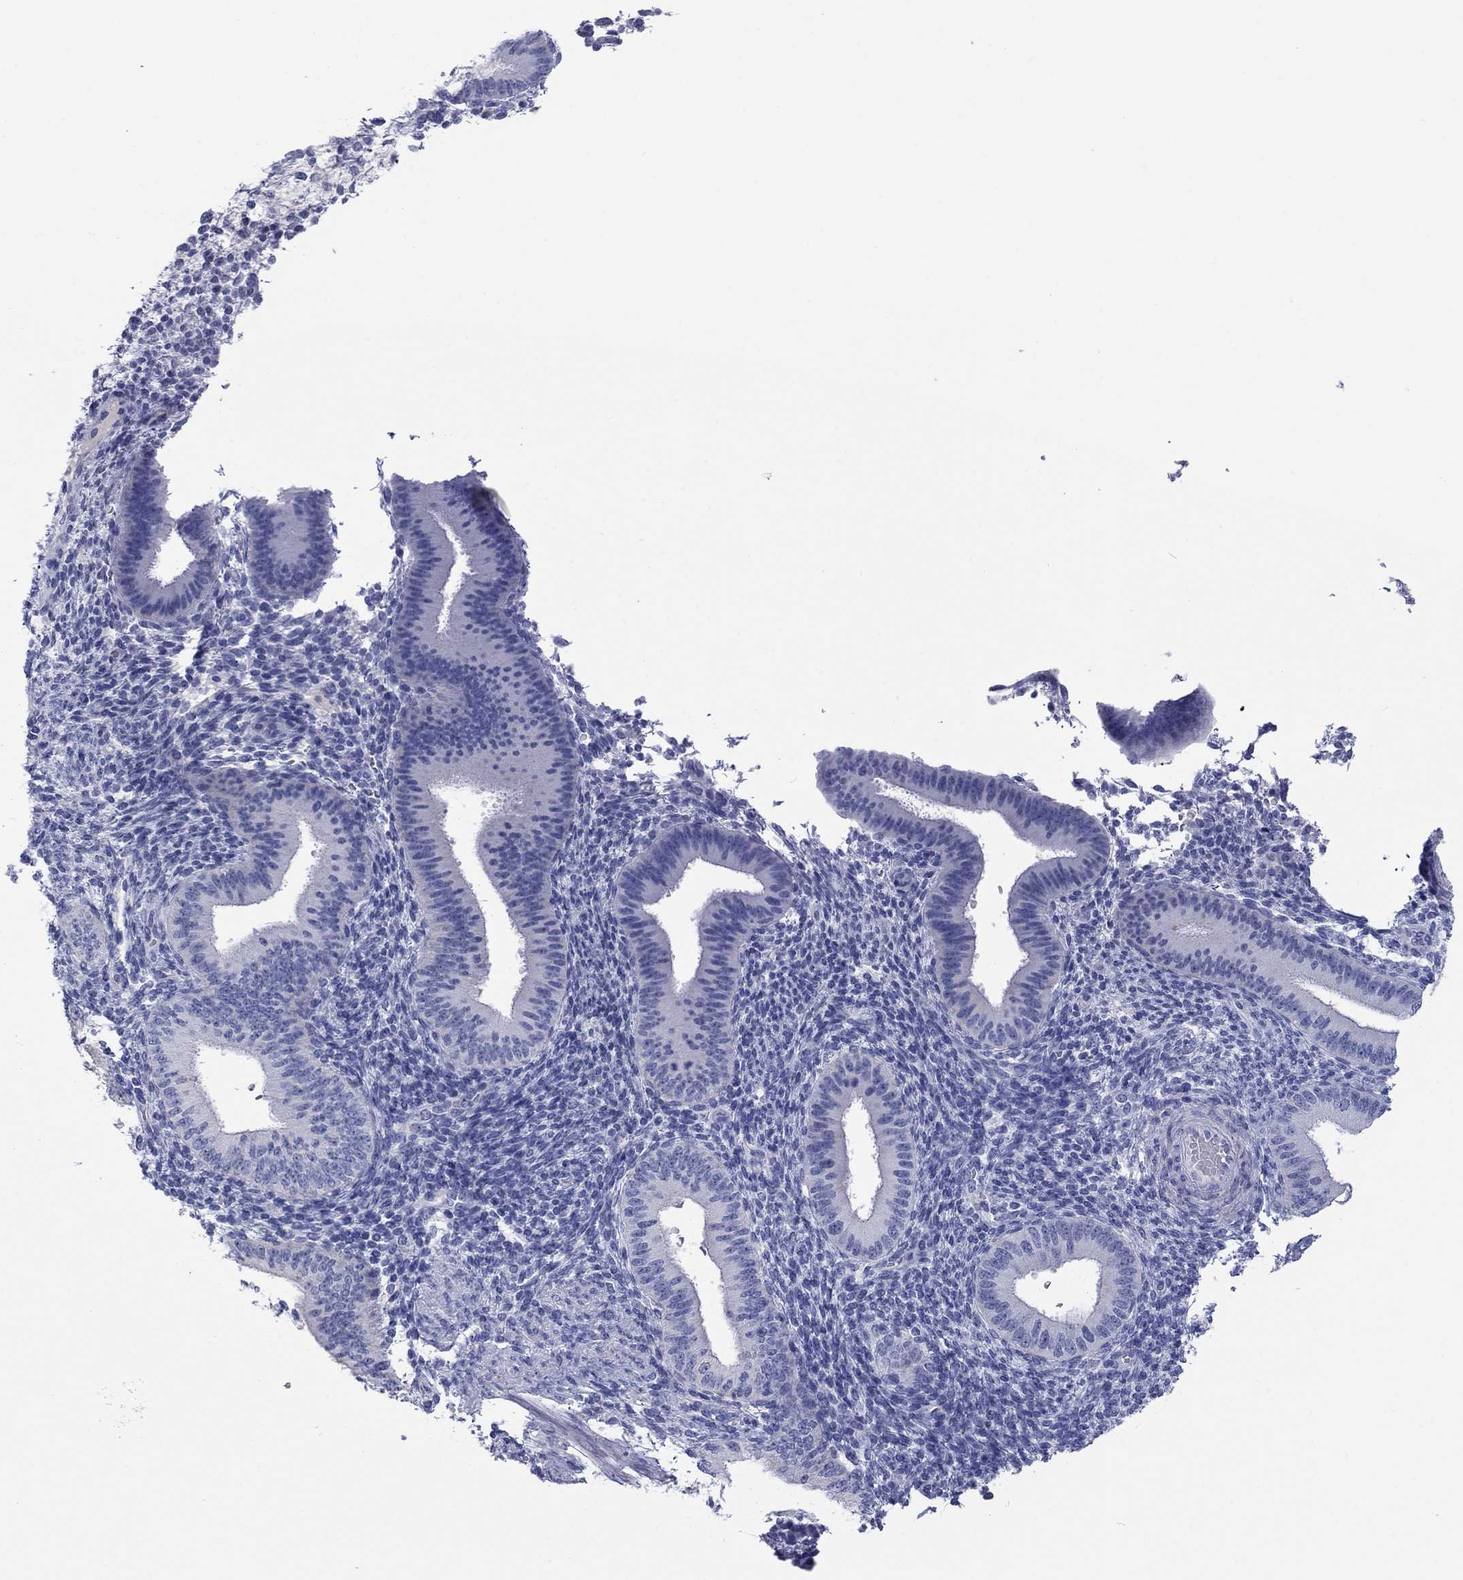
{"staining": {"intensity": "negative", "quantity": "none", "location": "none"}, "tissue": "endometrium", "cell_type": "Cells in endometrial stroma", "image_type": "normal", "snomed": [{"axis": "morphology", "description": "Normal tissue, NOS"}, {"axis": "topography", "description": "Endometrium"}], "caption": "IHC of unremarkable human endometrium shows no staining in cells in endometrial stroma. (IHC, brightfield microscopy, high magnification).", "gene": "MGST3", "patient": {"sex": "female", "age": 39}}